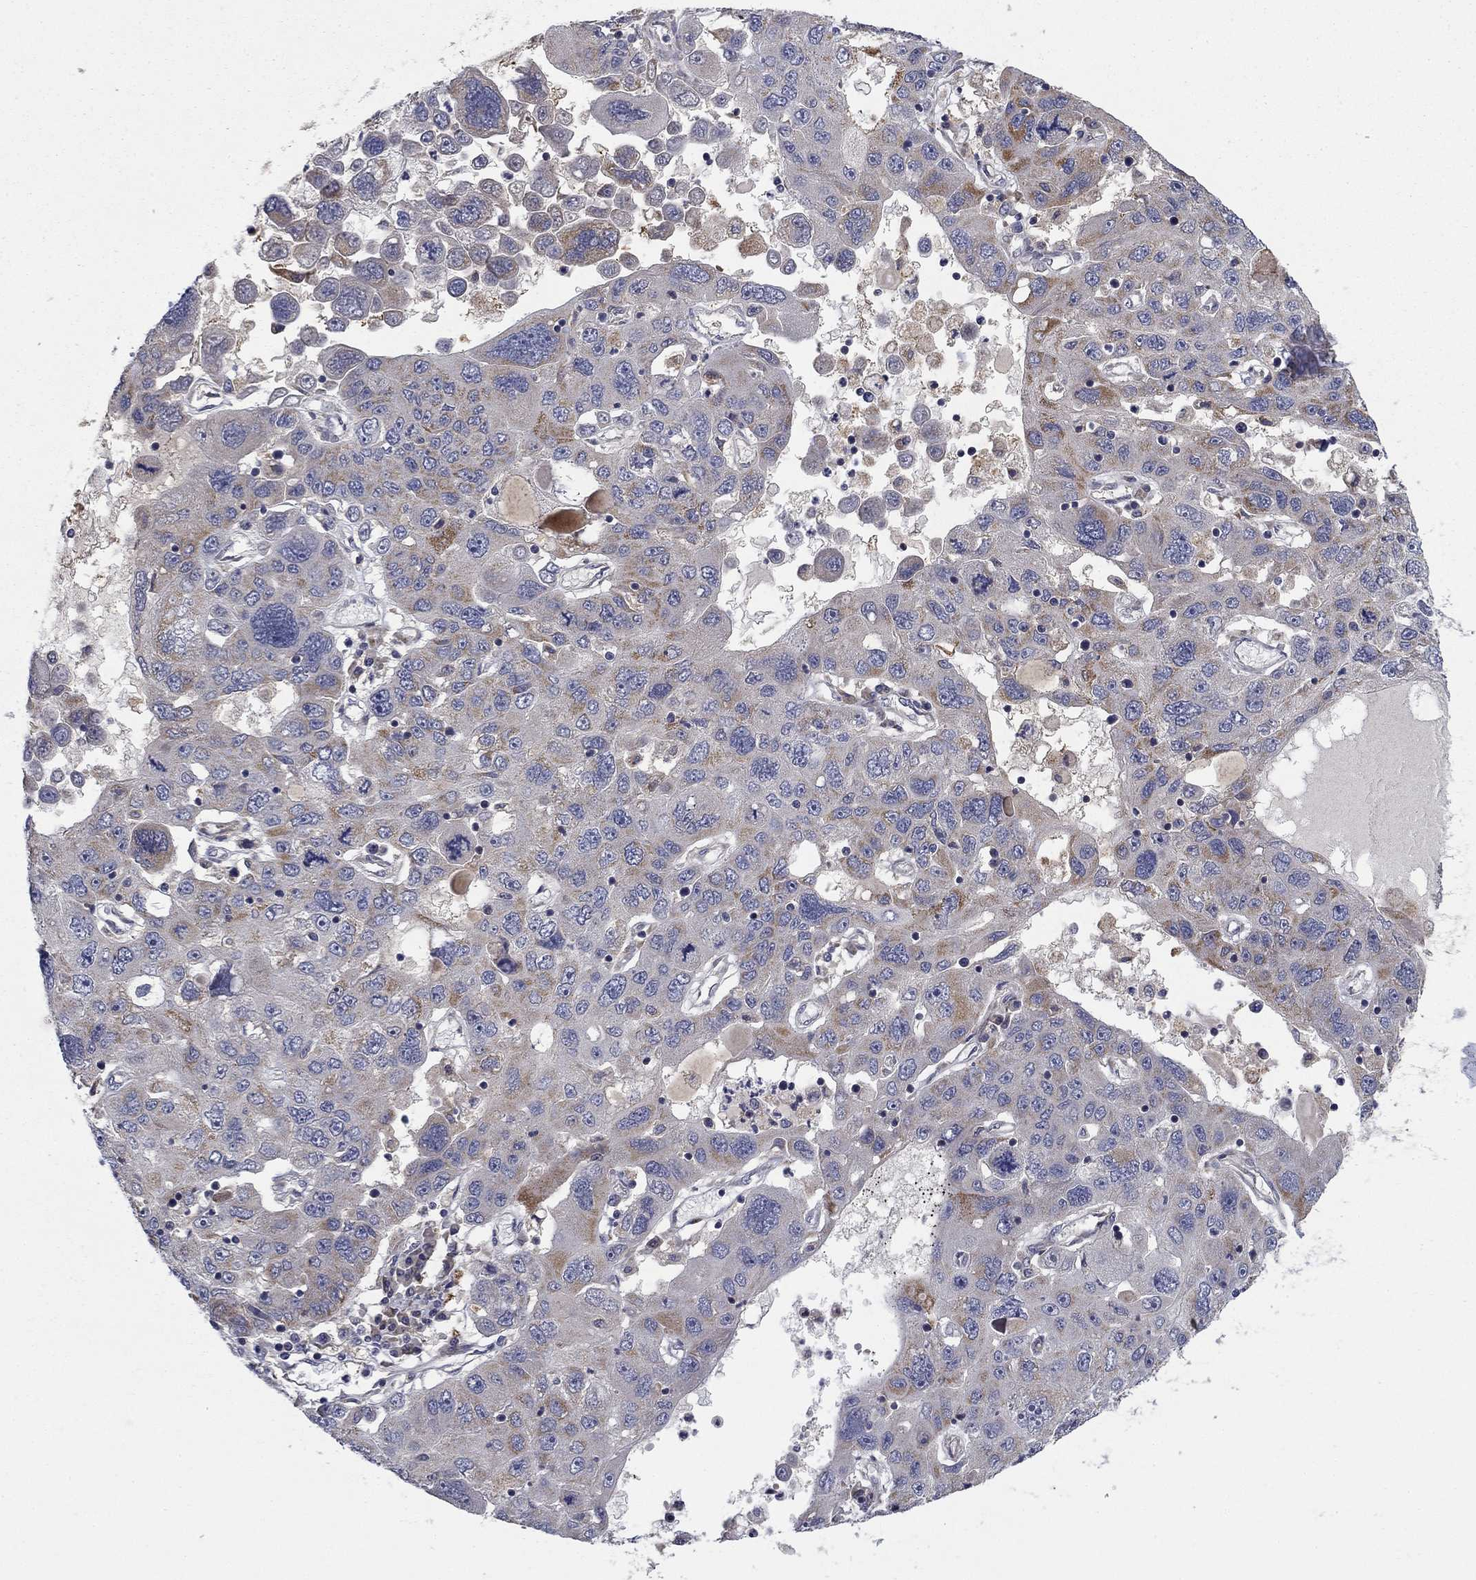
{"staining": {"intensity": "weak", "quantity": "<25%", "location": "cytoplasmic/membranous"}, "tissue": "stomach cancer", "cell_type": "Tumor cells", "image_type": "cancer", "snomed": [{"axis": "morphology", "description": "Adenocarcinoma, NOS"}, {"axis": "topography", "description": "Stomach"}], "caption": "The histopathology image demonstrates no significant positivity in tumor cells of stomach cancer.", "gene": "MMAA", "patient": {"sex": "male", "age": 56}}